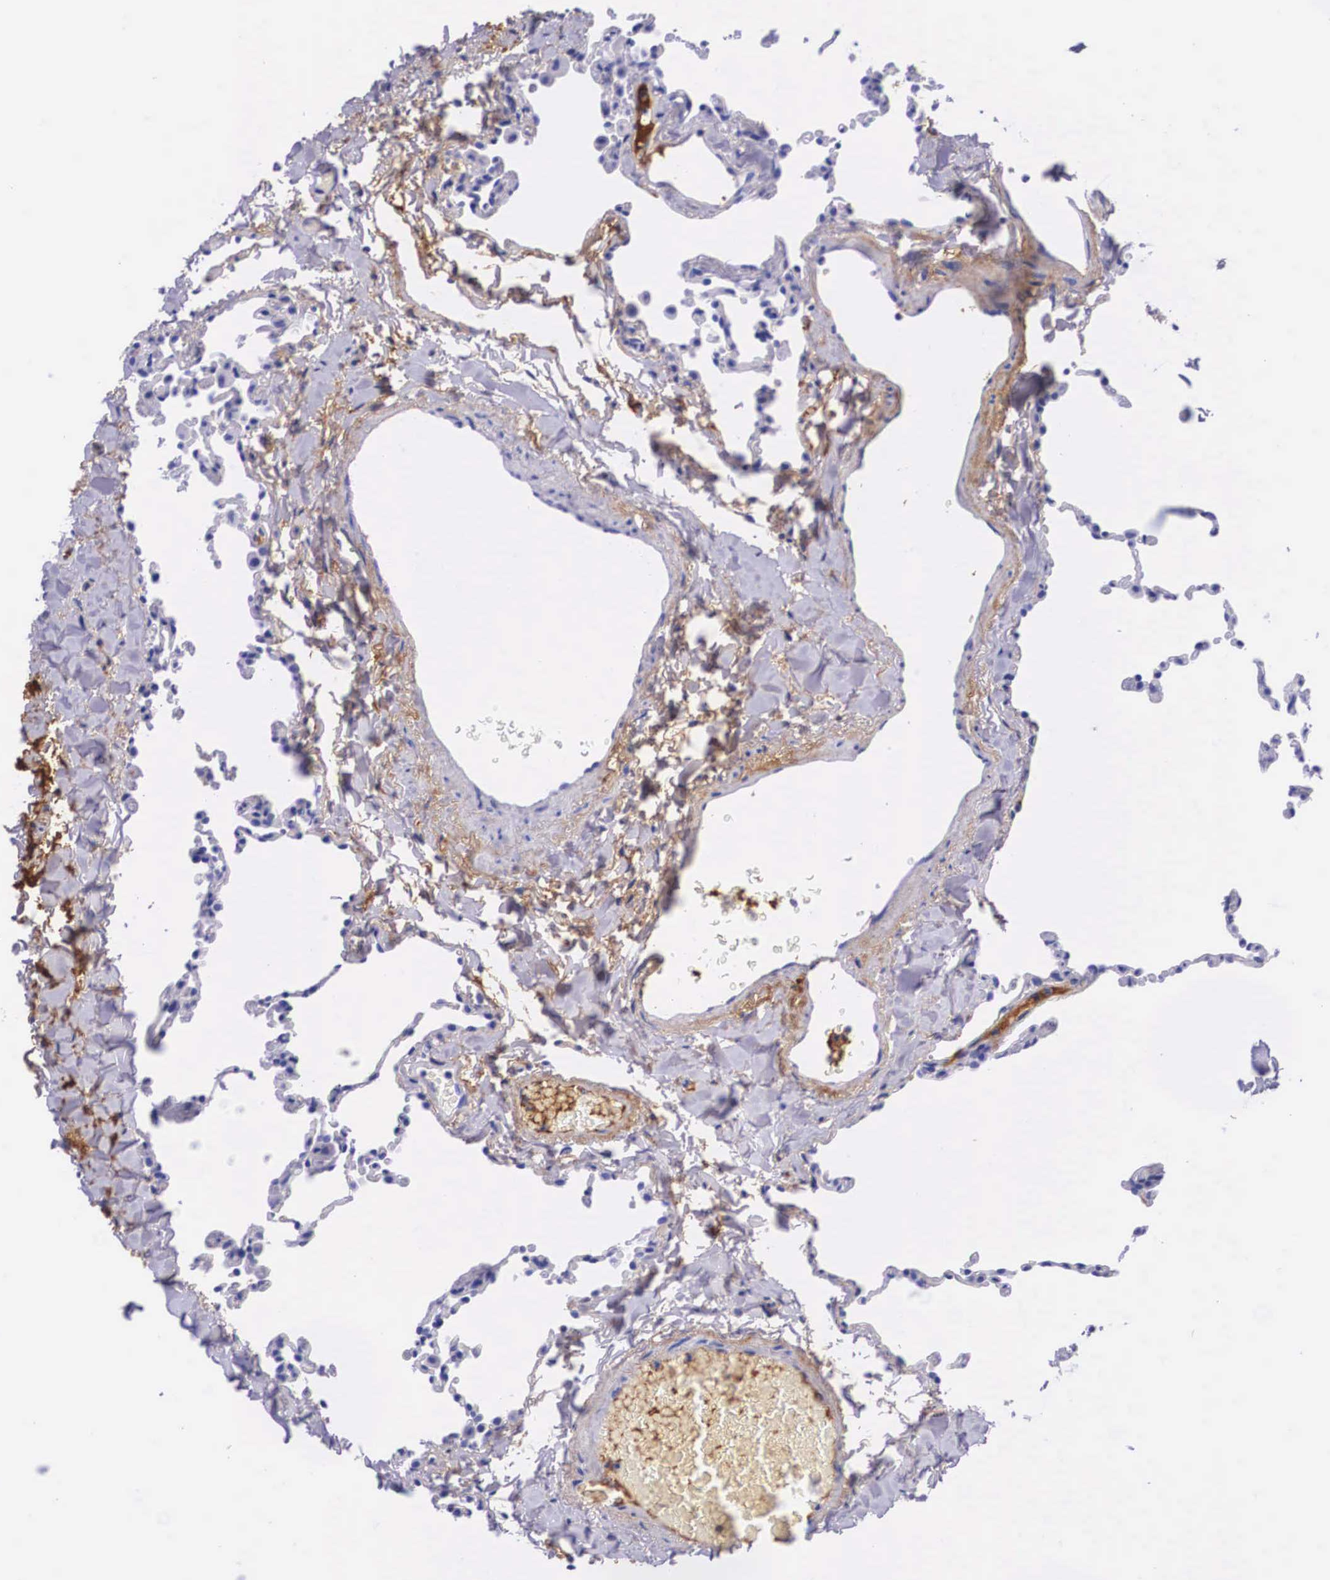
{"staining": {"intensity": "negative", "quantity": "none", "location": "none"}, "tissue": "lung", "cell_type": "Alveolar cells", "image_type": "normal", "snomed": [{"axis": "morphology", "description": "Normal tissue, NOS"}, {"axis": "topography", "description": "Lung"}], "caption": "High power microscopy histopathology image of an immunohistochemistry (IHC) histopathology image of normal lung, revealing no significant staining in alveolar cells. (Stains: DAB immunohistochemistry (IHC) with hematoxylin counter stain, Microscopy: brightfield microscopy at high magnification).", "gene": "PLG", "patient": {"sex": "female", "age": 61}}